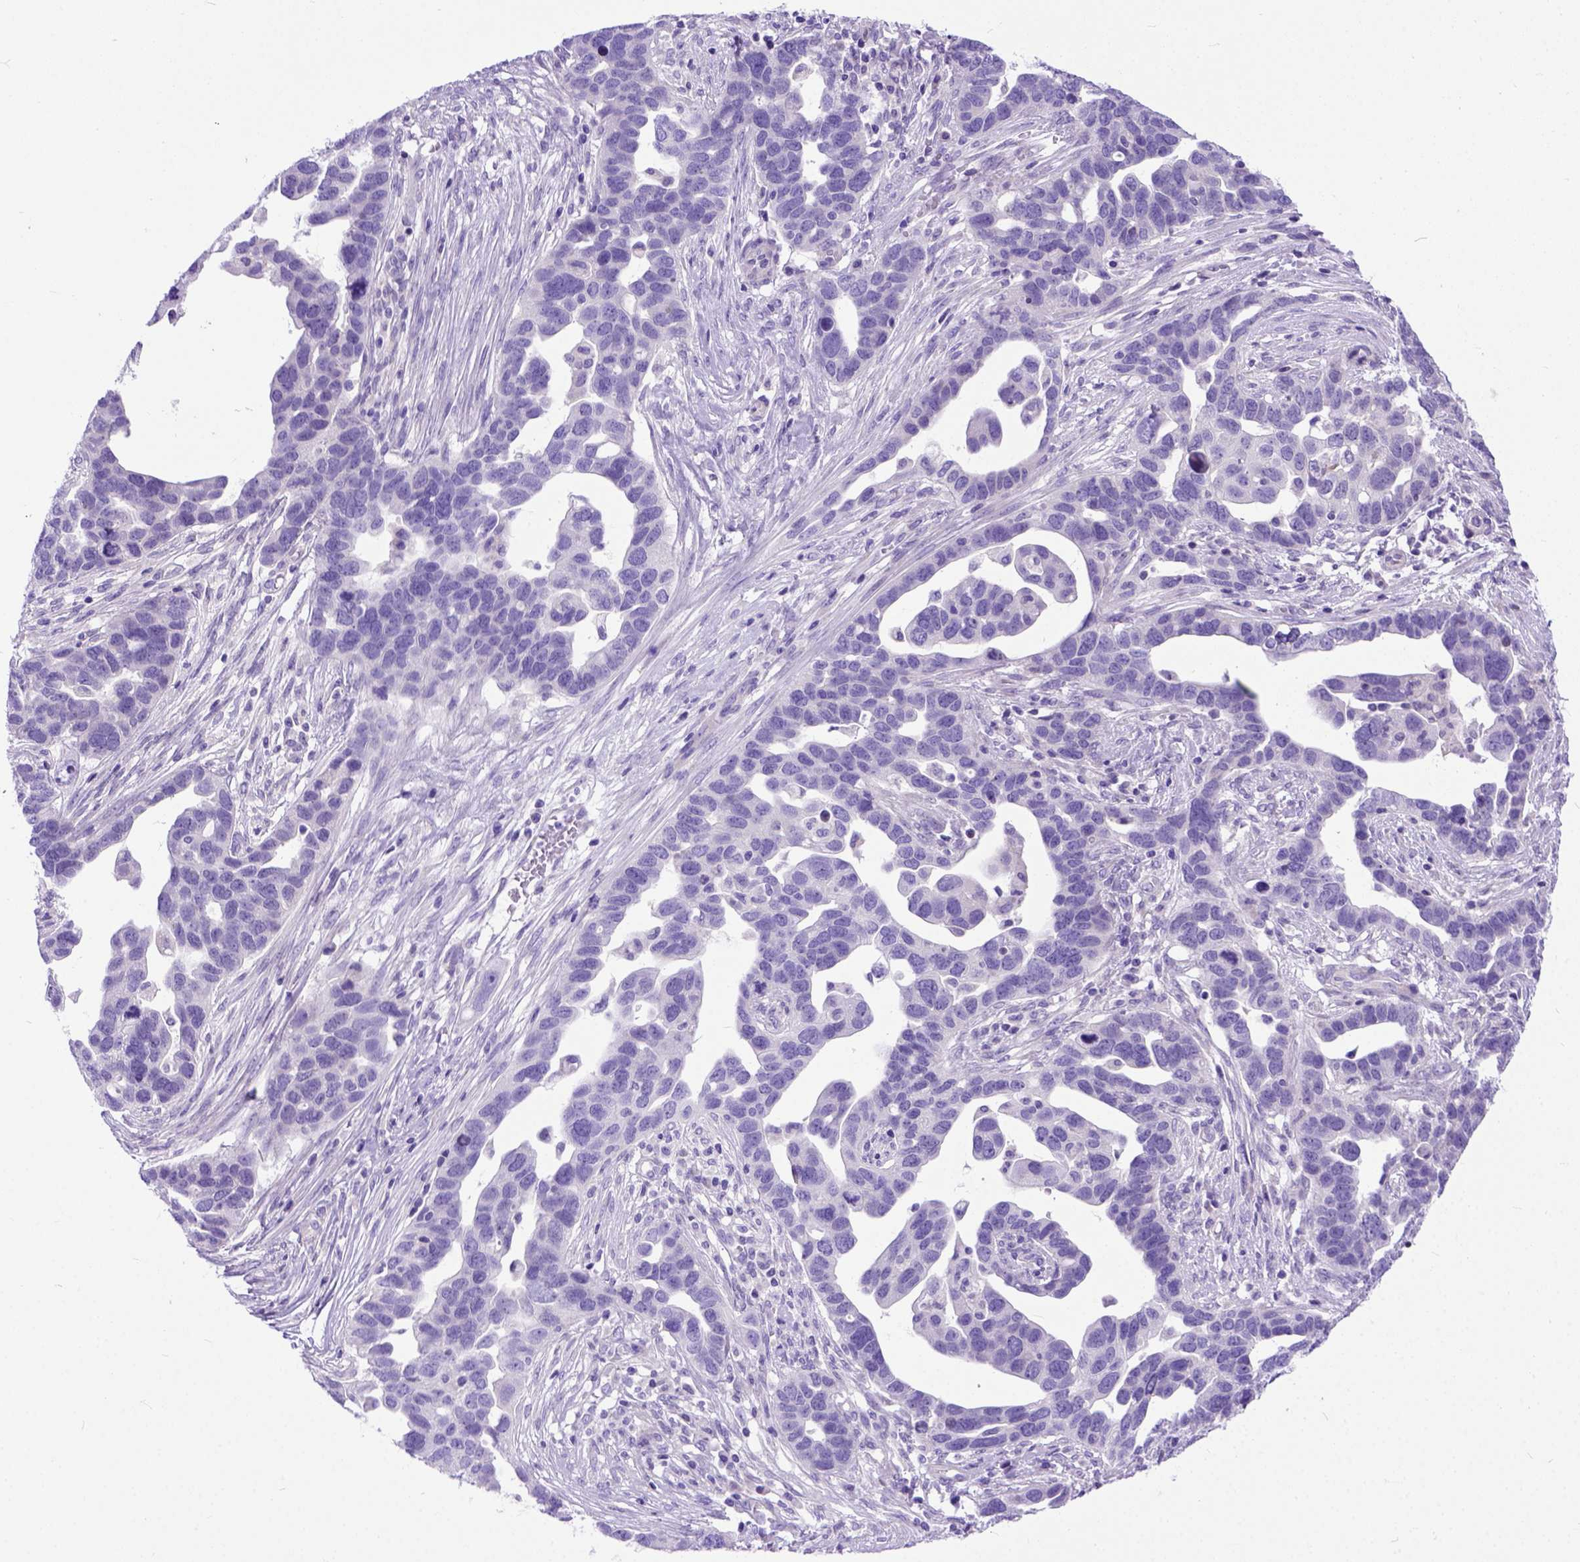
{"staining": {"intensity": "negative", "quantity": "none", "location": "none"}, "tissue": "ovarian cancer", "cell_type": "Tumor cells", "image_type": "cancer", "snomed": [{"axis": "morphology", "description": "Cystadenocarcinoma, serous, NOS"}, {"axis": "topography", "description": "Ovary"}], "caption": "This is an IHC micrograph of human ovarian cancer. There is no expression in tumor cells.", "gene": "ODAD3", "patient": {"sex": "female", "age": 54}}